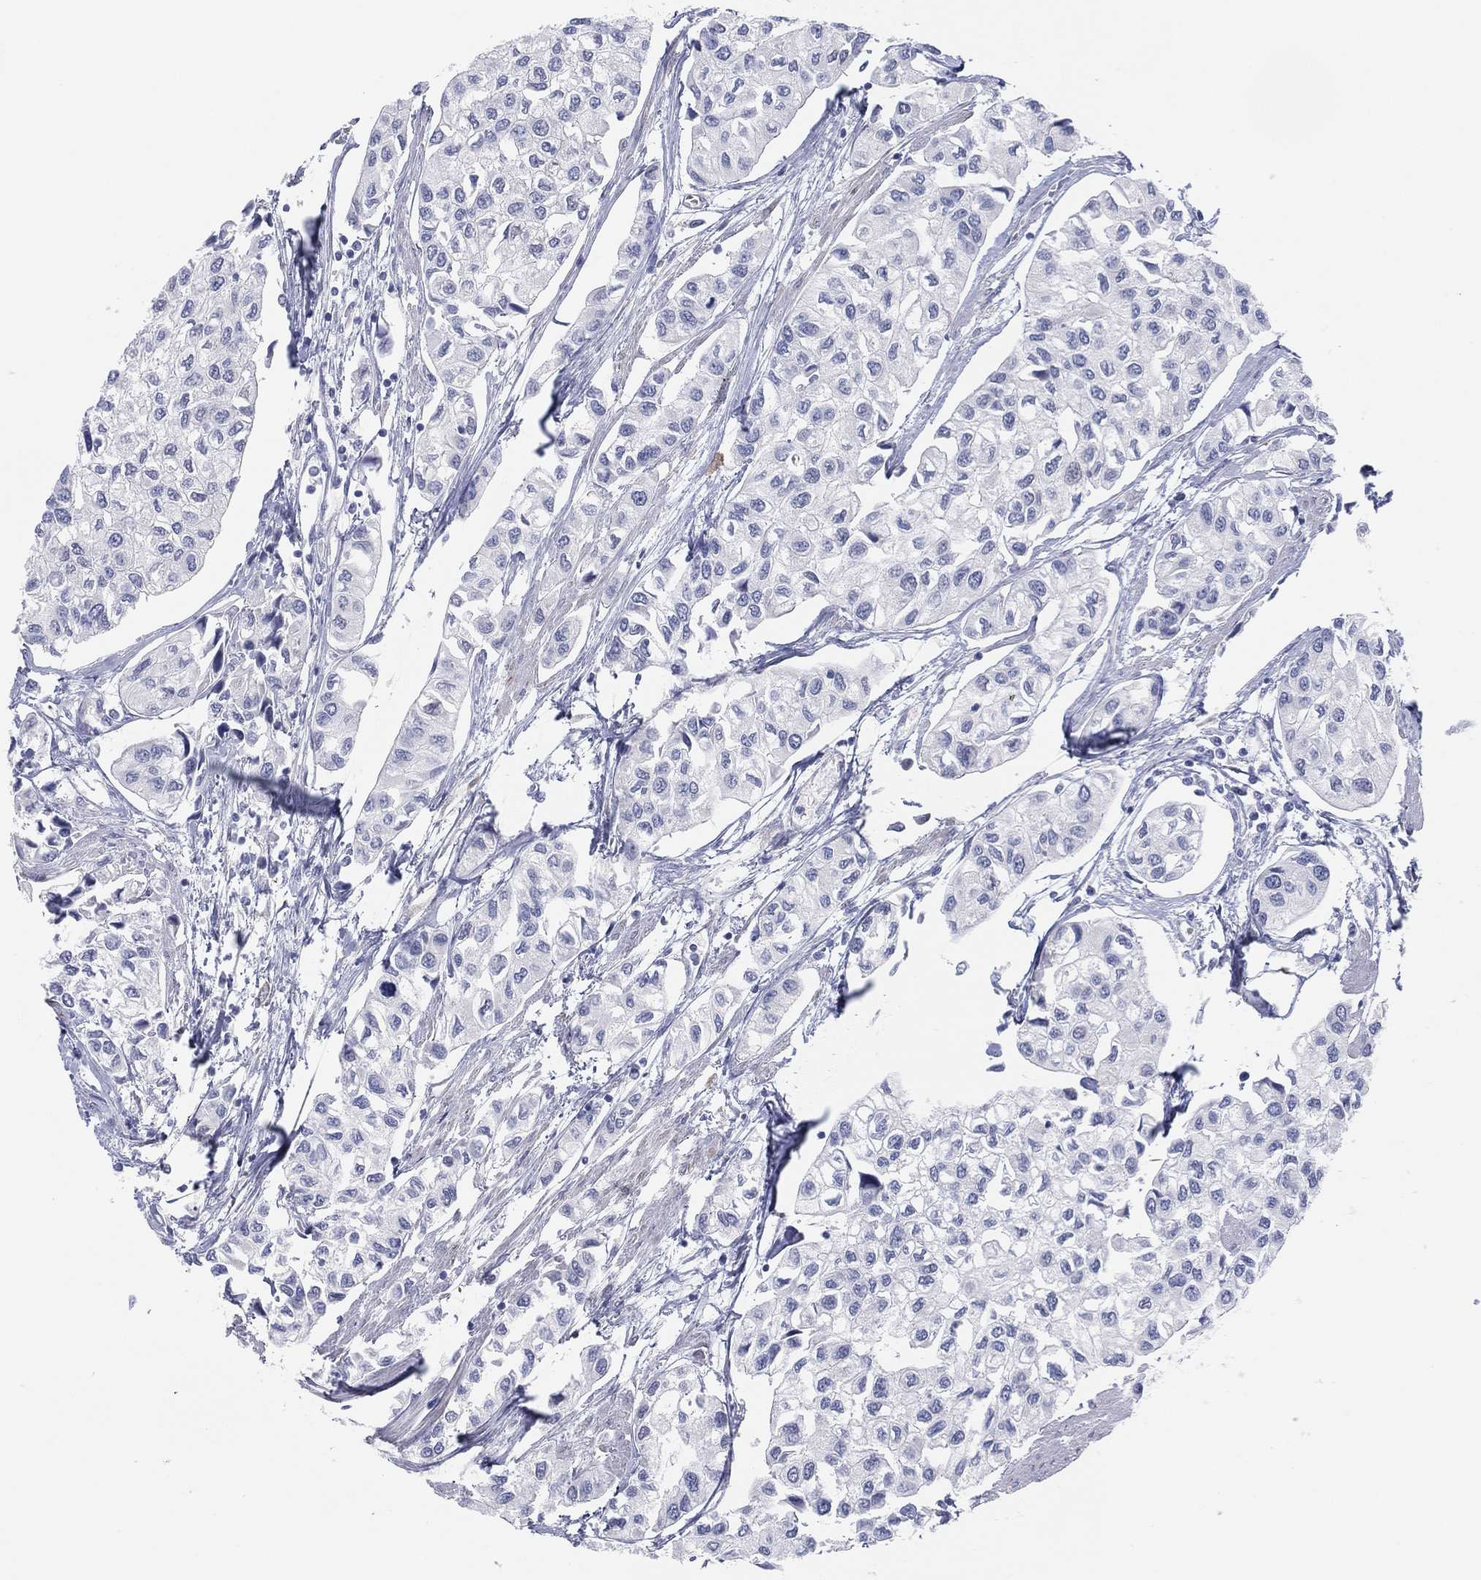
{"staining": {"intensity": "negative", "quantity": "none", "location": "none"}, "tissue": "urothelial cancer", "cell_type": "Tumor cells", "image_type": "cancer", "snomed": [{"axis": "morphology", "description": "Urothelial carcinoma, High grade"}, {"axis": "topography", "description": "Urinary bladder"}], "caption": "Tumor cells are negative for protein expression in human urothelial carcinoma (high-grade).", "gene": "MLF1", "patient": {"sex": "male", "age": 73}}